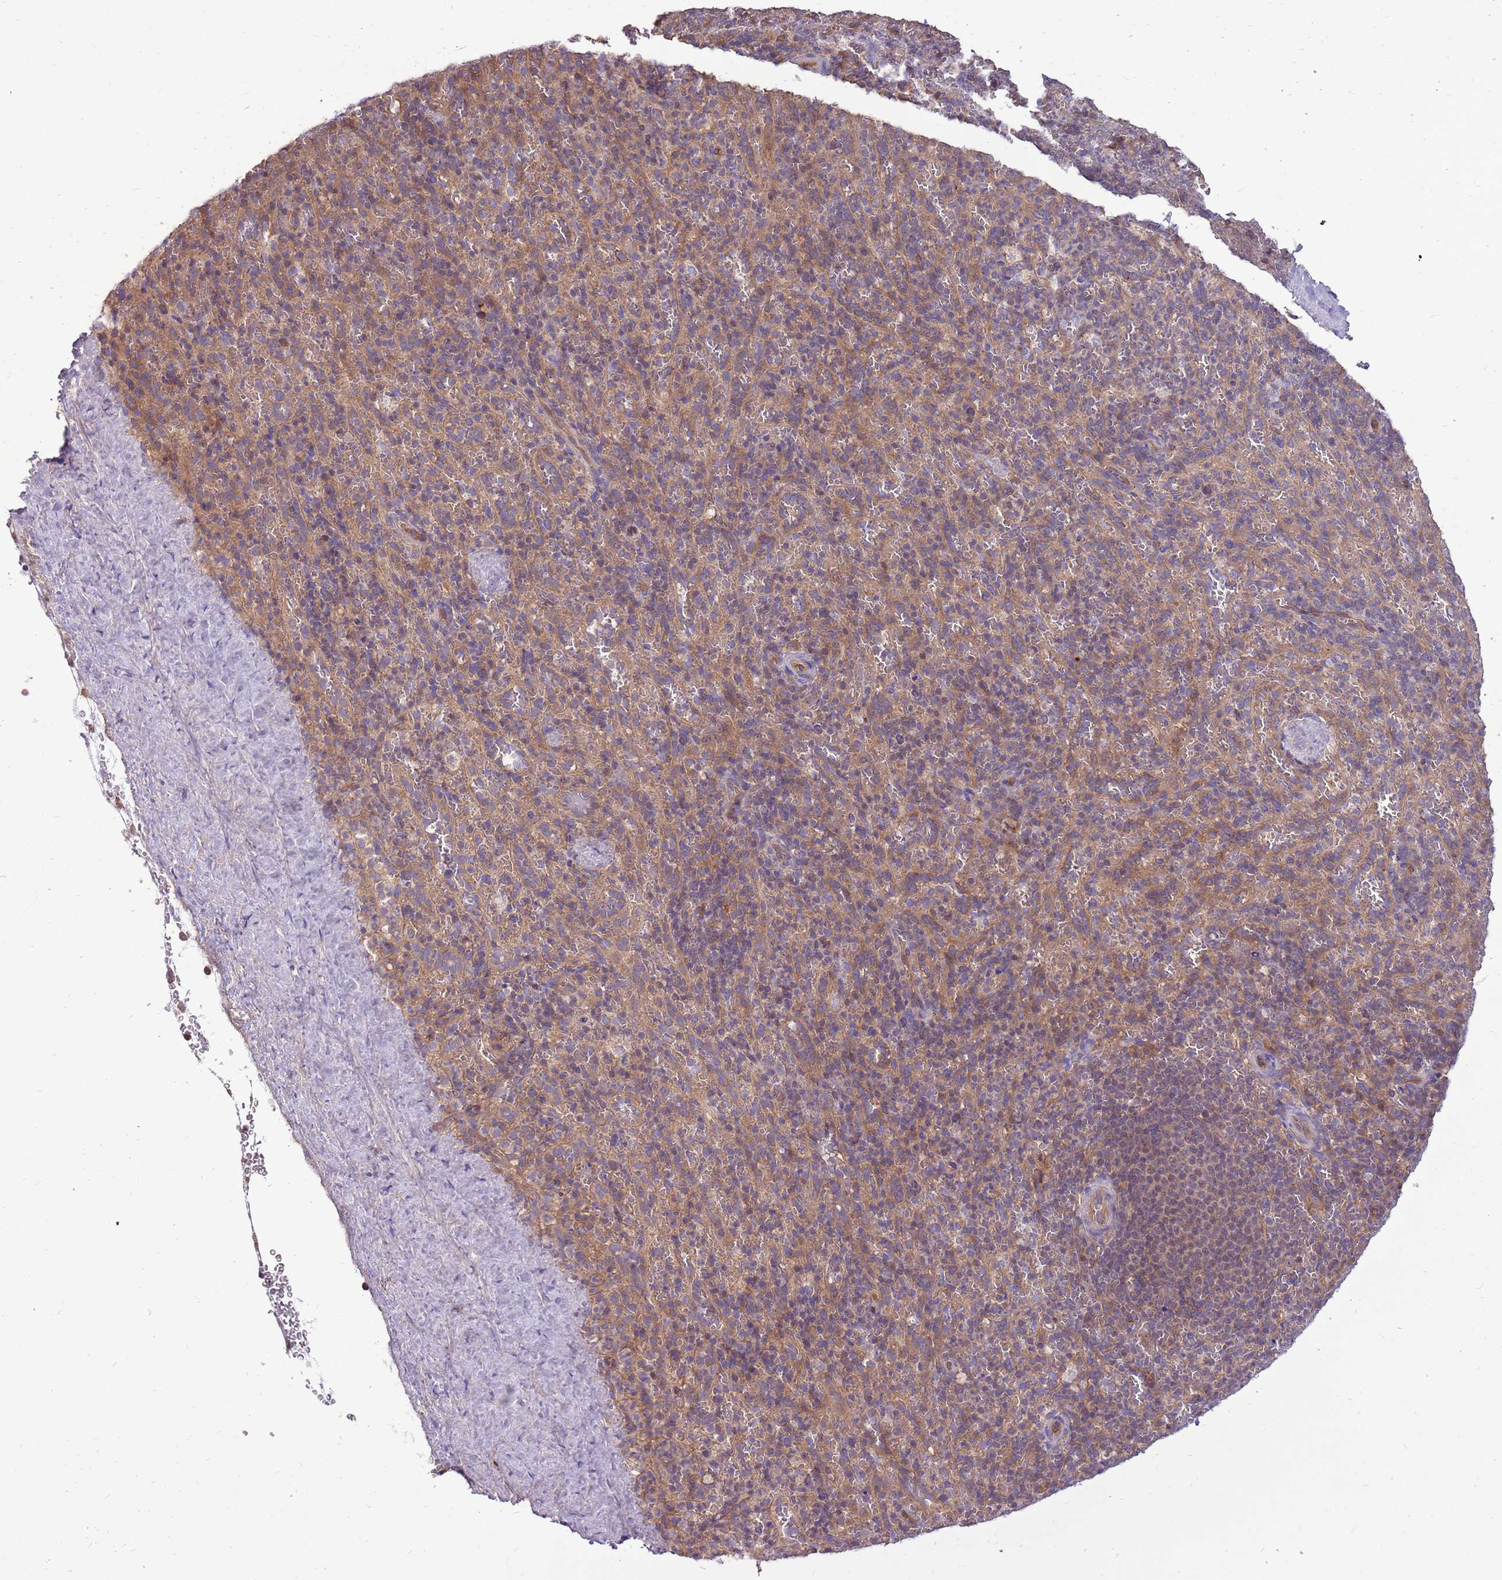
{"staining": {"intensity": "weak", "quantity": "25%-75%", "location": "cytoplasmic/membranous"}, "tissue": "spleen", "cell_type": "Cells in red pulp", "image_type": "normal", "snomed": [{"axis": "morphology", "description": "Normal tissue, NOS"}, {"axis": "topography", "description": "Spleen"}], "caption": "Spleen stained with a brown dye exhibits weak cytoplasmic/membranous positive positivity in approximately 25%-75% of cells in red pulp.", "gene": "WASHC4", "patient": {"sex": "female", "age": 21}}